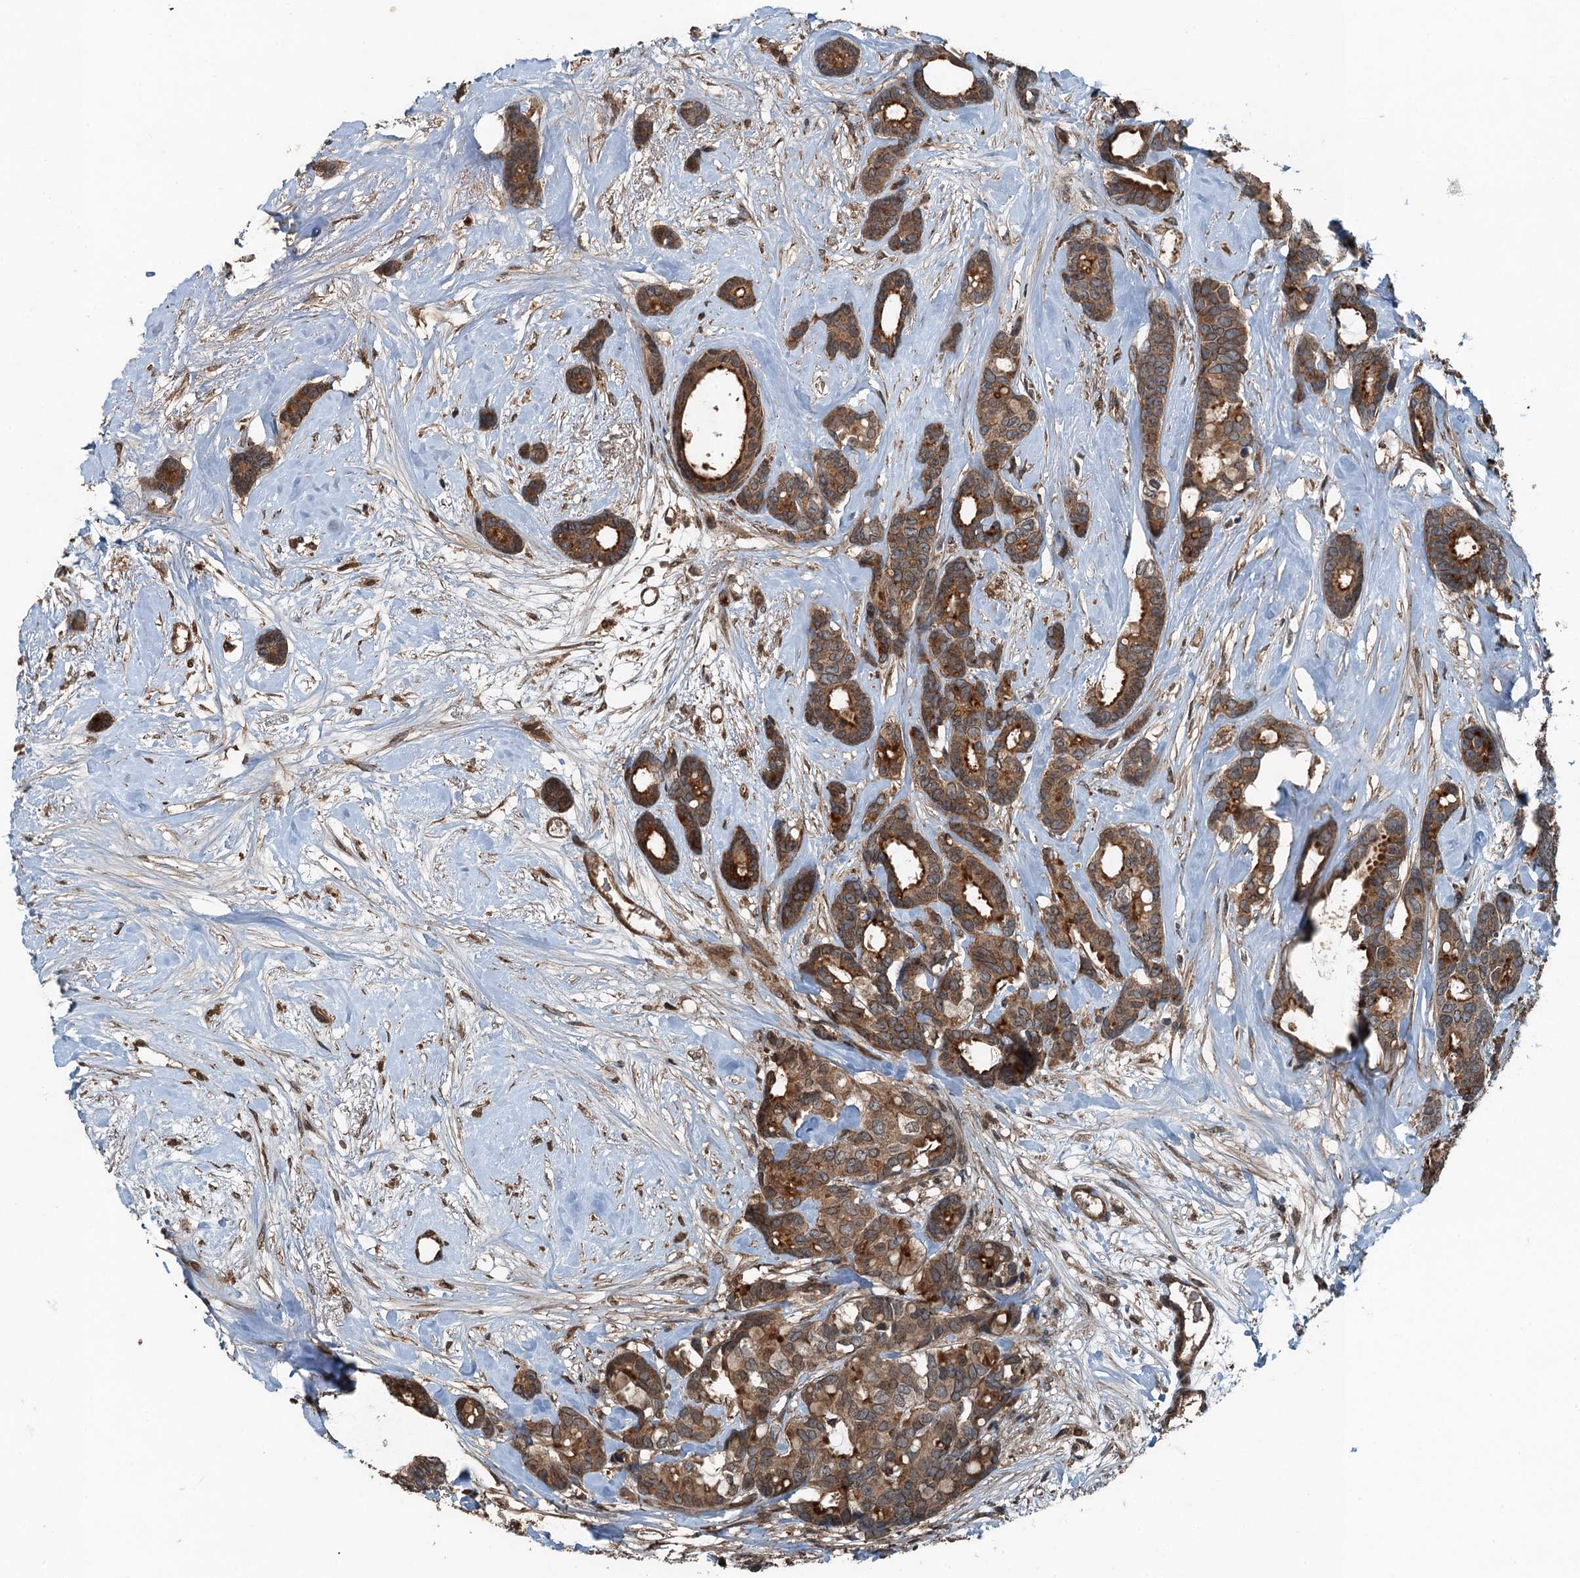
{"staining": {"intensity": "moderate", "quantity": ">75%", "location": "cytoplasmic/membranous"}, "tissue": "breast cancer", "cell_type": "Tumor cells", "image_type": "cancer", "snomed": [{"axis": "morphology", "description": "Duct carcinoma"}, {"axis": "topography", "description": "Breast"}], "caption": "About >75% of tumor cells in human intraductal carcinoma (breast) exhibit moderate cytoplasmic/membranous protein expression as visualized by brown immunohistochemical staining.", "gene": "TCTN1", "patient": {"sex": "female", "age": 87}}